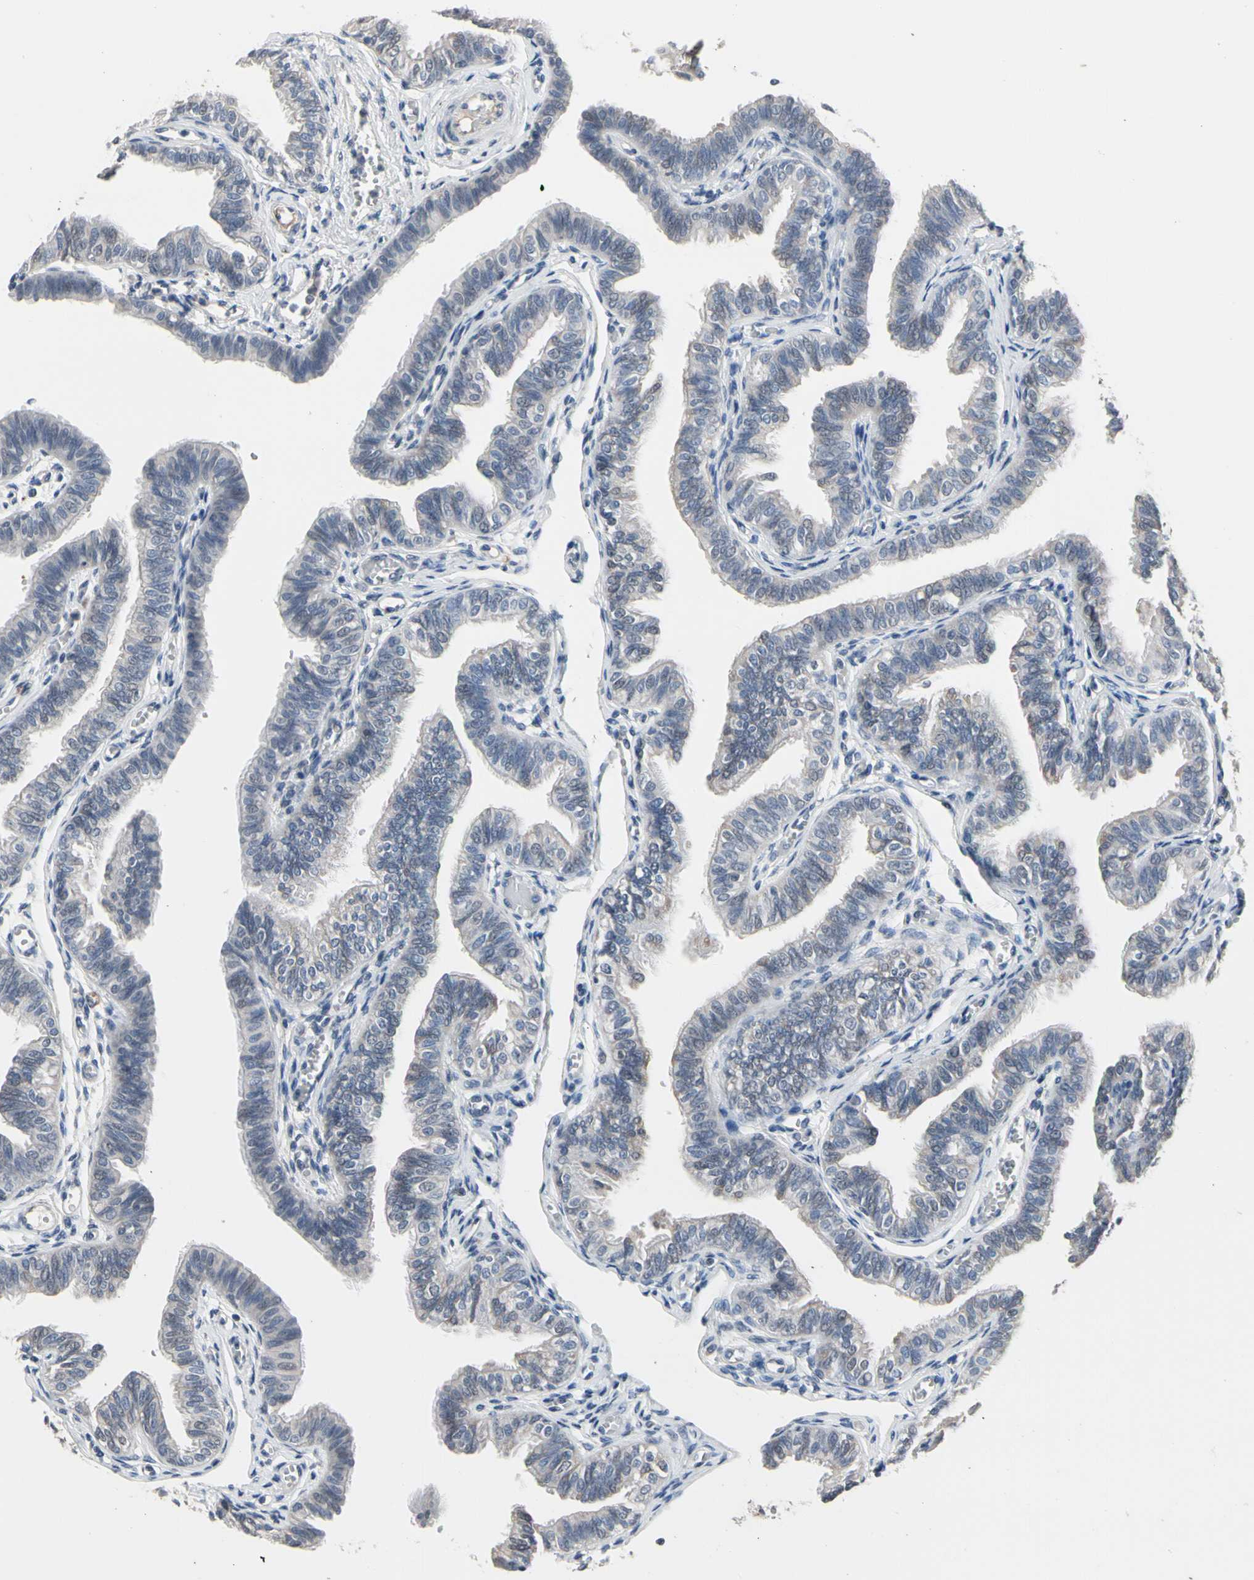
{"staining": {"intensity": "weak", "quantity": "25%-75%", "location": "cytoplasmic/membranous"}, "tissue": "fallopian tube", "cell_type": "Glandular cells", "image_type": "normal", "snomed": [{"axis": "morphology", "description": "Normal tissue, NOS"}, {"axis": "morphology", "description": "Dermoid, NOS"}, {"axis": "topography", "description": "Fallopian tube"}], "caption": "The immunohistochemical stain labels weak cytoplasmic/membranous positivity in glandular cells of benign fallopian tube.", "gene": "SV2A", "patient": {"sex": "female", "age": 33}}